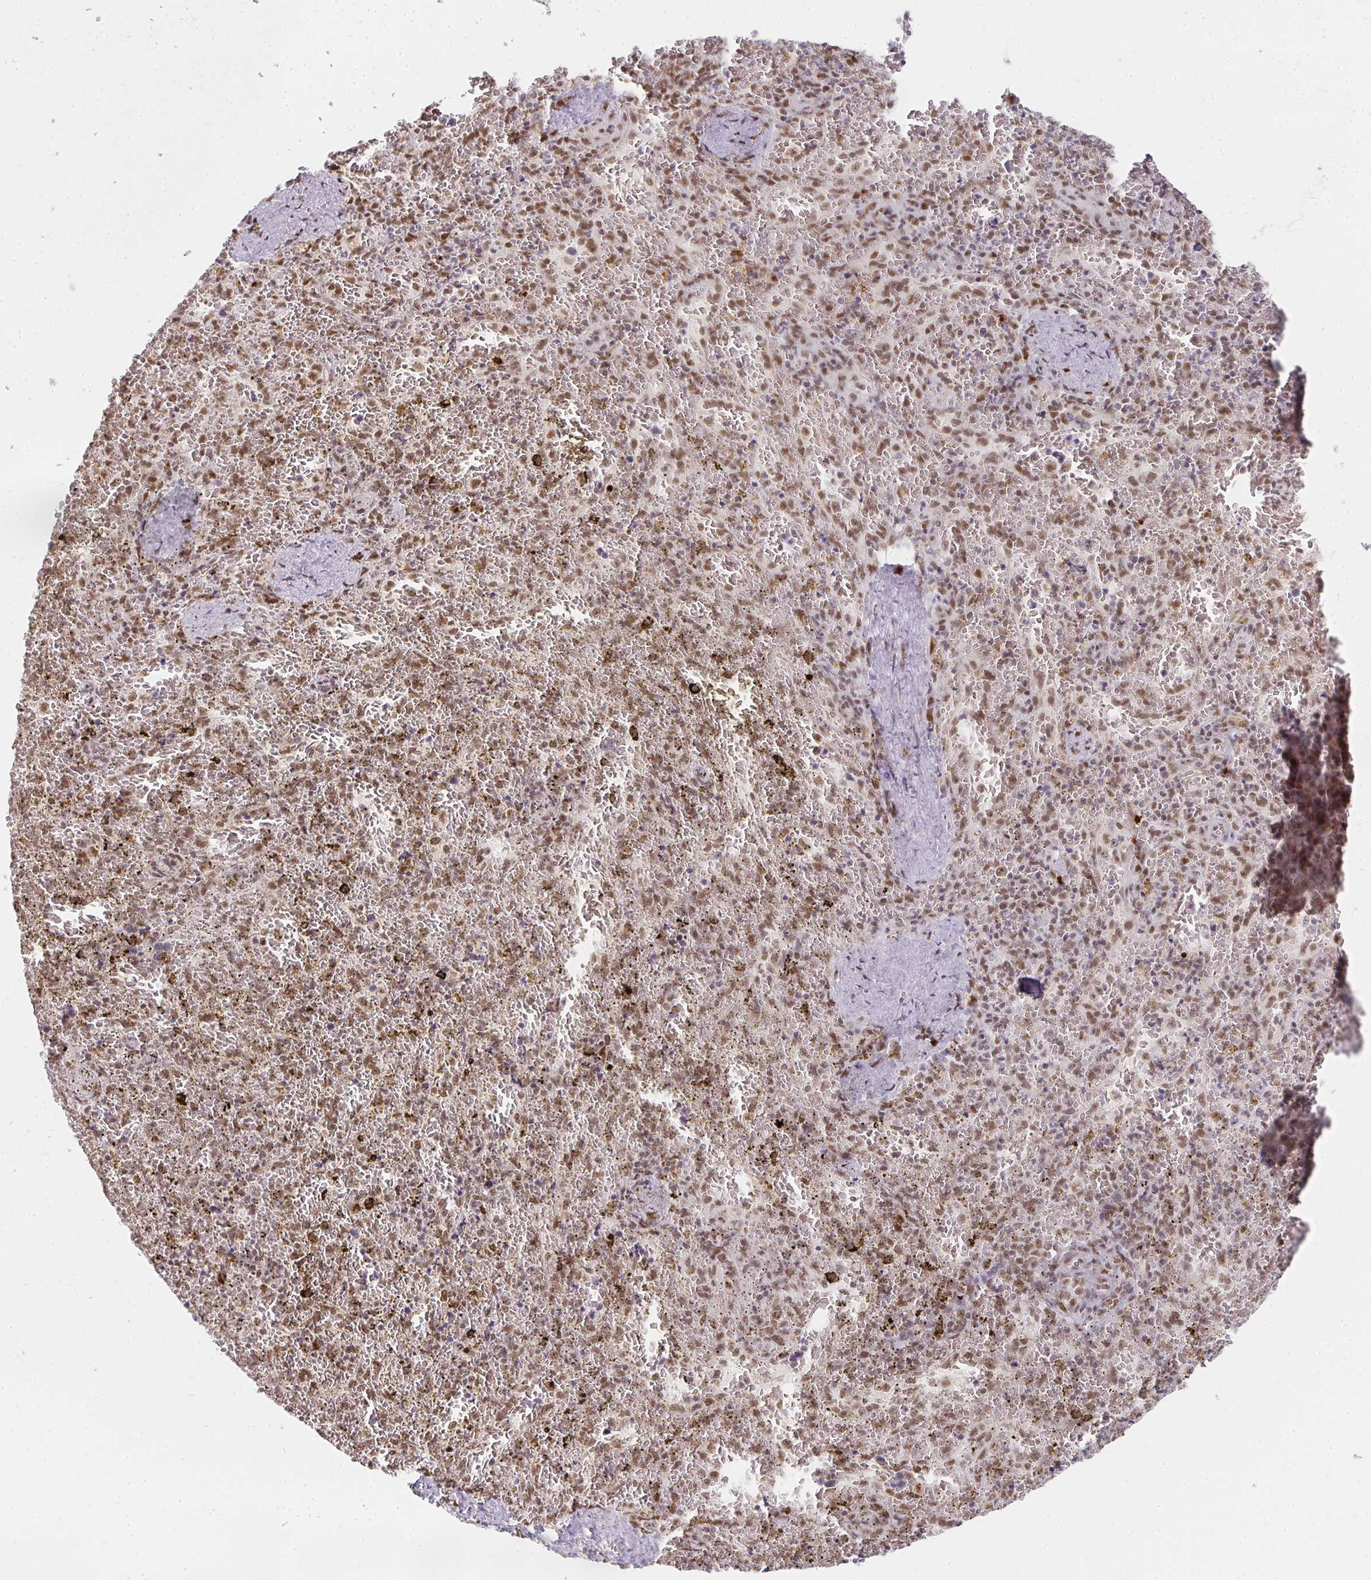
{"staining": {"intensity": "moderate", "quantity": "25%-75%", "location": "nuclear"}, "tissue": "spleen", "cell_type": "Cells in red pulp", "image_type": "normal", "snomed": [{"axis": "morphology", "description": "Normal tissue, NOS"}, {"axis": "topography", "description": "Spleen"}], "caption": "Immunohistochemistry (DAB) staining of benign human spleen displays moderate nuclear protein staining in about 25%-75% of cells in red pulp. The protein is stained brown, and the nuclei are stained in blue (DAB (3,3'-diaminobenzidine) IHC with brightfield microscopy, high magnification).", "gene": "SMARCA2", "patient": {"sex": "female", "age": 50}}